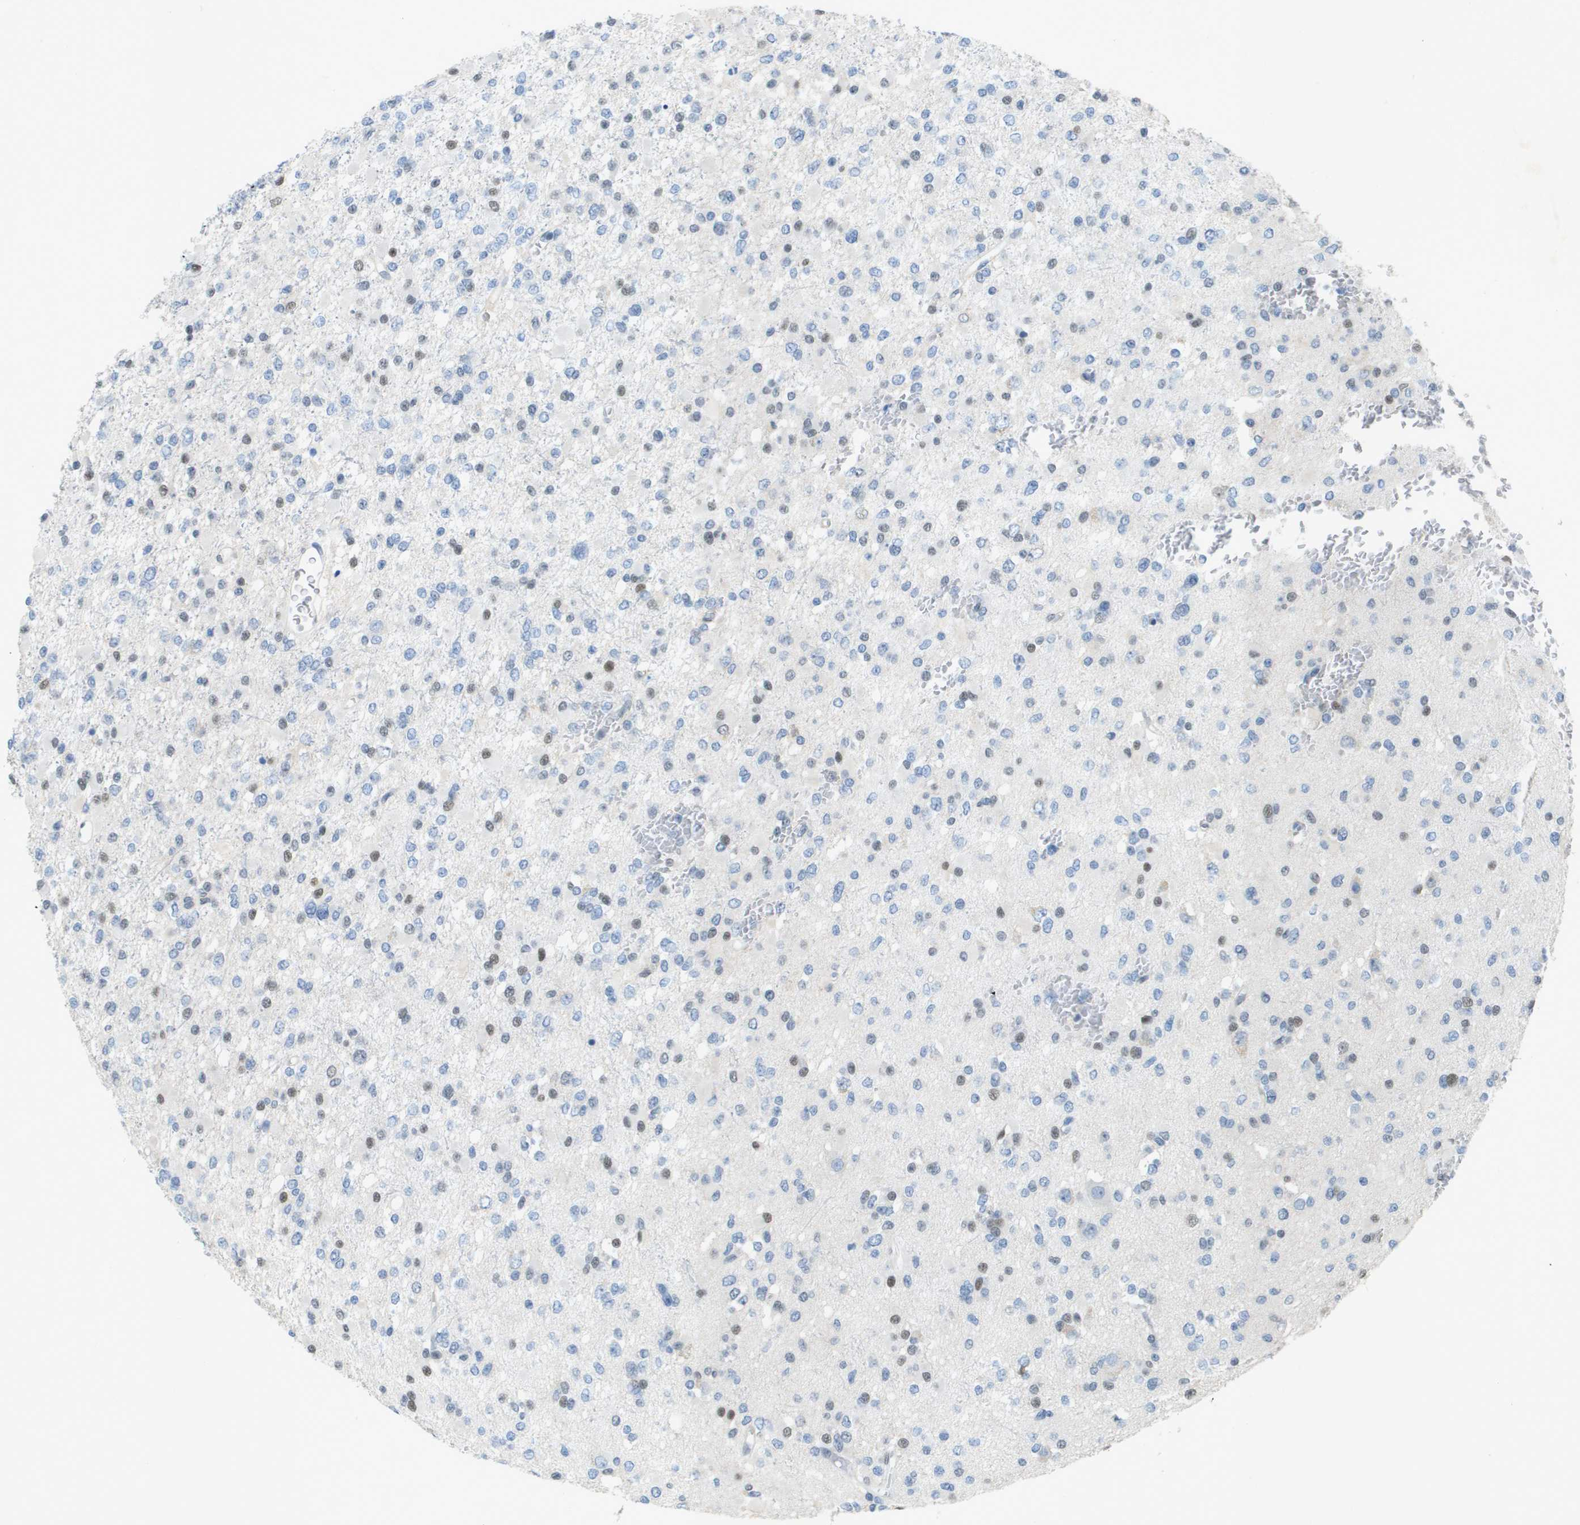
{"staining": {"intensity": "weak", "quantity": "25%-75%", "location": "nuclear"}, "tissue": "glioma", "cell_type": "Tumor cells", "image_type": "cancer", "snomed": [{"axis": "morphology", "description": "Glioma, malignant, Low grade"}, {"axis": "topography", "description": "Brain"}], "caption": "A low amount of weak nuclear expression is identified in approximately 25%-75% of tumor cells in malignant low-grade glioma tissue. Nuclei are stained in blue.", "gene": "TP53RK", "patient": {"sex": "female", "age": 22}}